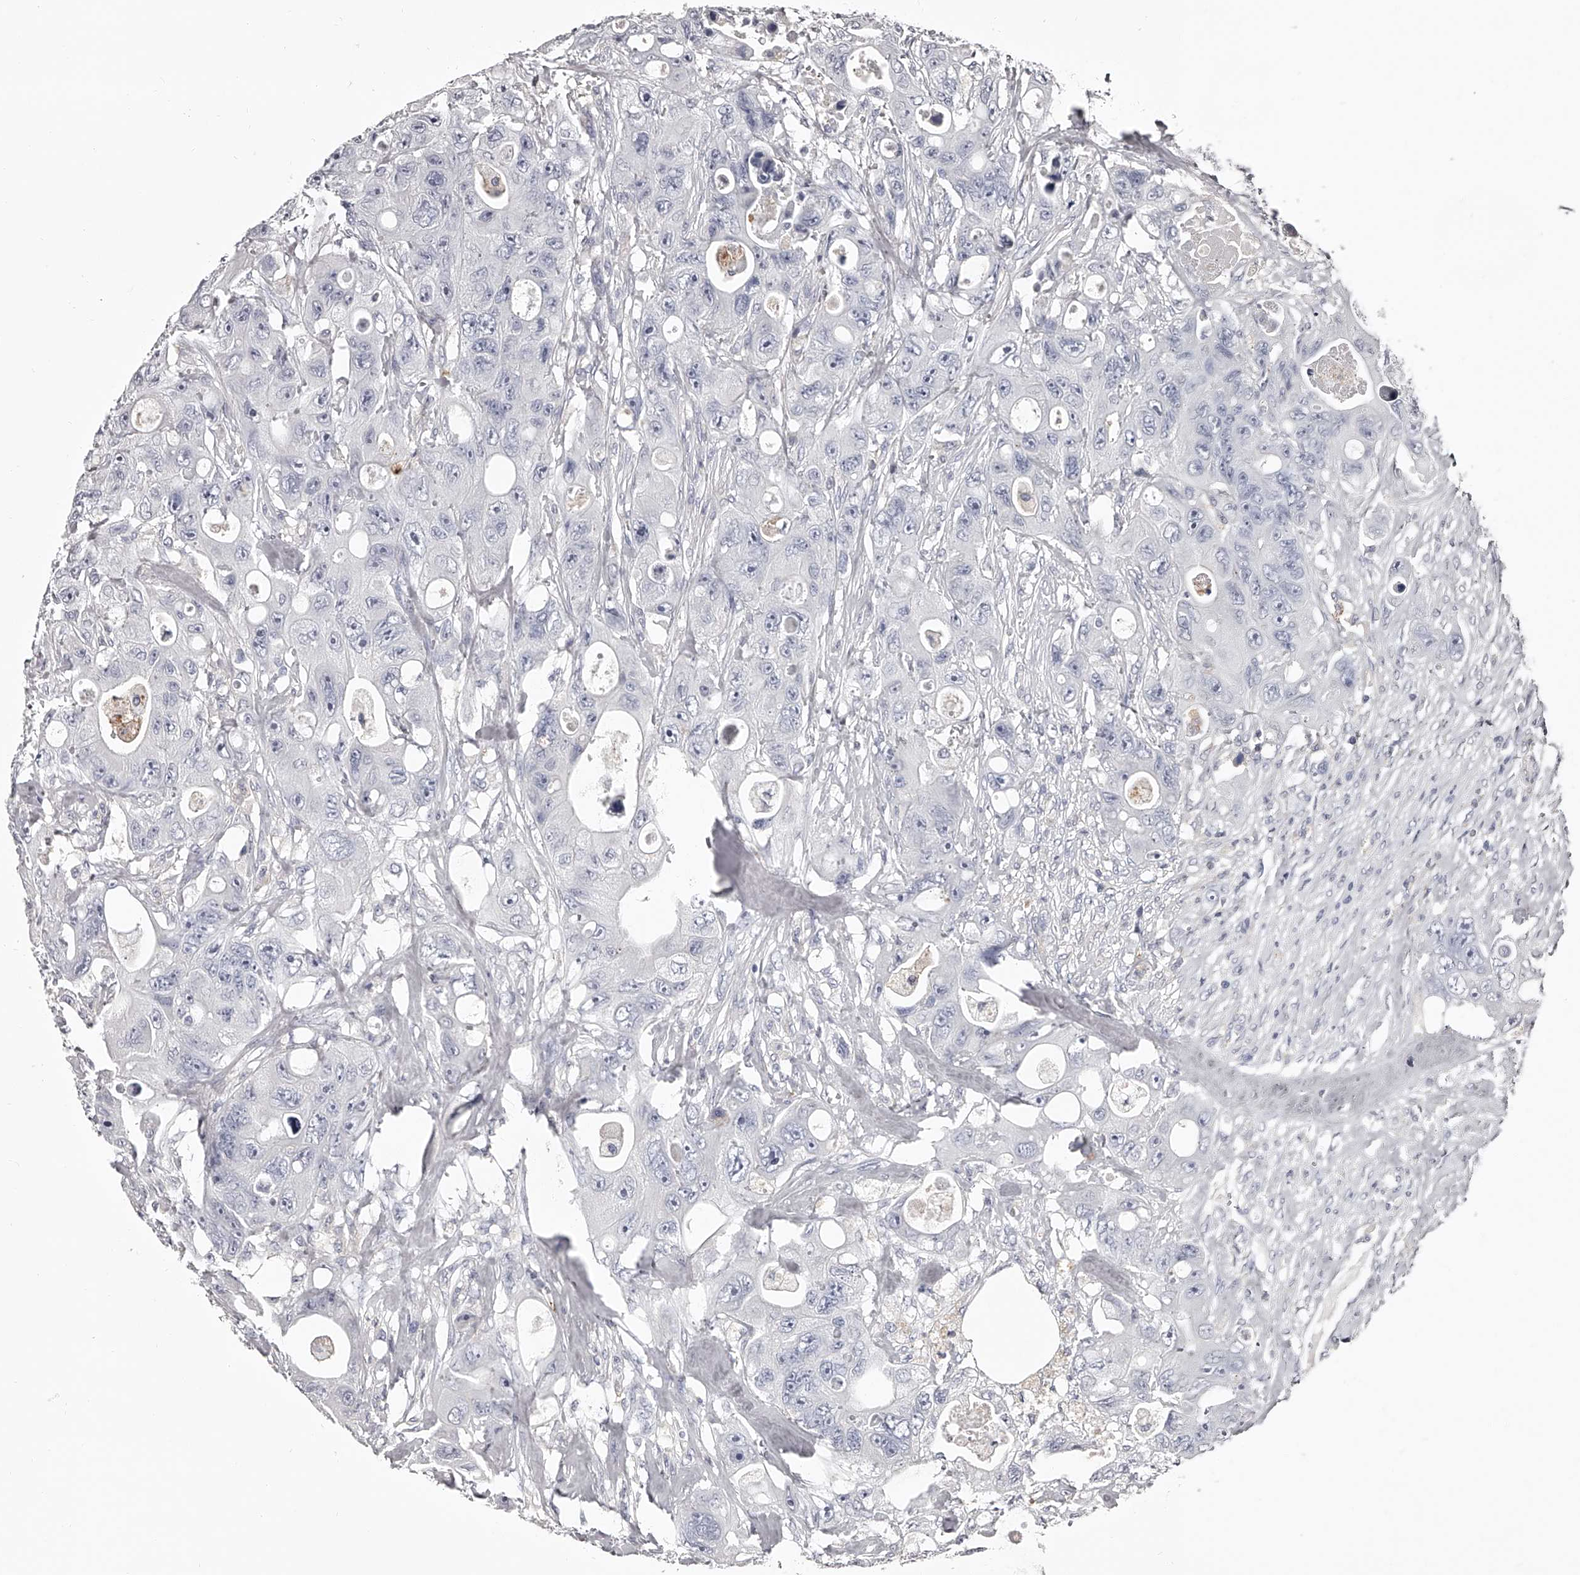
{"staining": {"intensity": "negative", "quantity": "none", "location": "none"}, "tissue": "colorectal cancer", "cell_type": "Tumor cells", "image_type": "cancer", "snomed": [{"axis": "morphology", "description": "Adenocarcinoma, NOS"}, {"axis": "topography", "description": "Colon"}], "caption": "The immunohistochemistry (IHC) image has no significant staining in tumor cells of adenocarcinoma (colorectal) tissue.", "gene": "PACSIN1", "patient": {"sex": "female", "age": 46}}